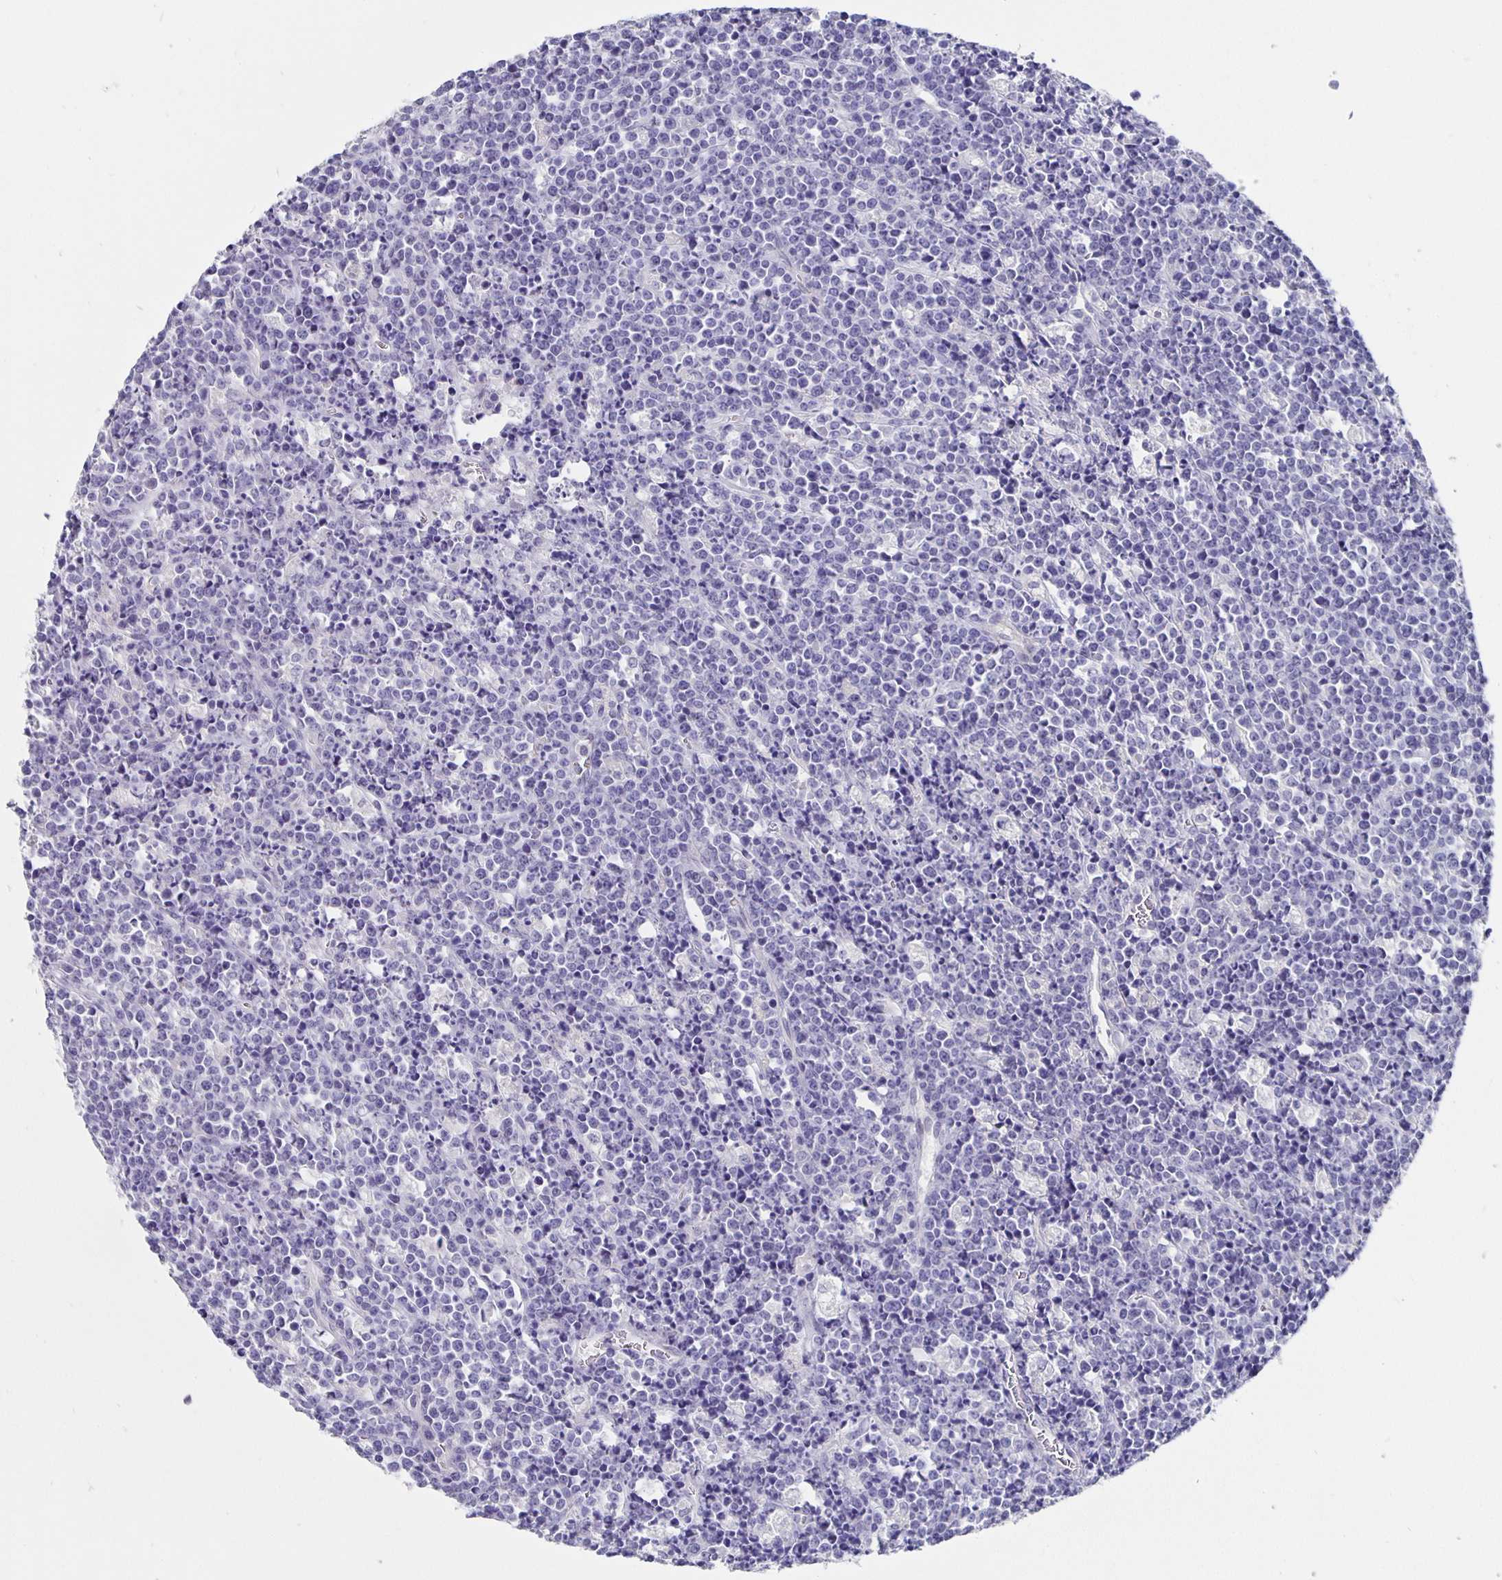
{"staining": {"intensity": "negative", "quantity": "none", "location": "none"}, "tissue": "lymphoma", "cell_type": "Tumor cells", "image_type": "cancer", "snomed": [{"axis": "morphology", "description": "Malignant lymphoma, non-Hodgkin's type, High grade"}, {"axis": "topography", "description": "Ovary"}], "caption": "Immunohistochemical staining of human malignant lymphoma, non-Hodgkin's type (high-grade) demonstrates no significant expression in tumor cells.", "gene": "CFAP74", "patient": {"sex": "female", "age": 56}}